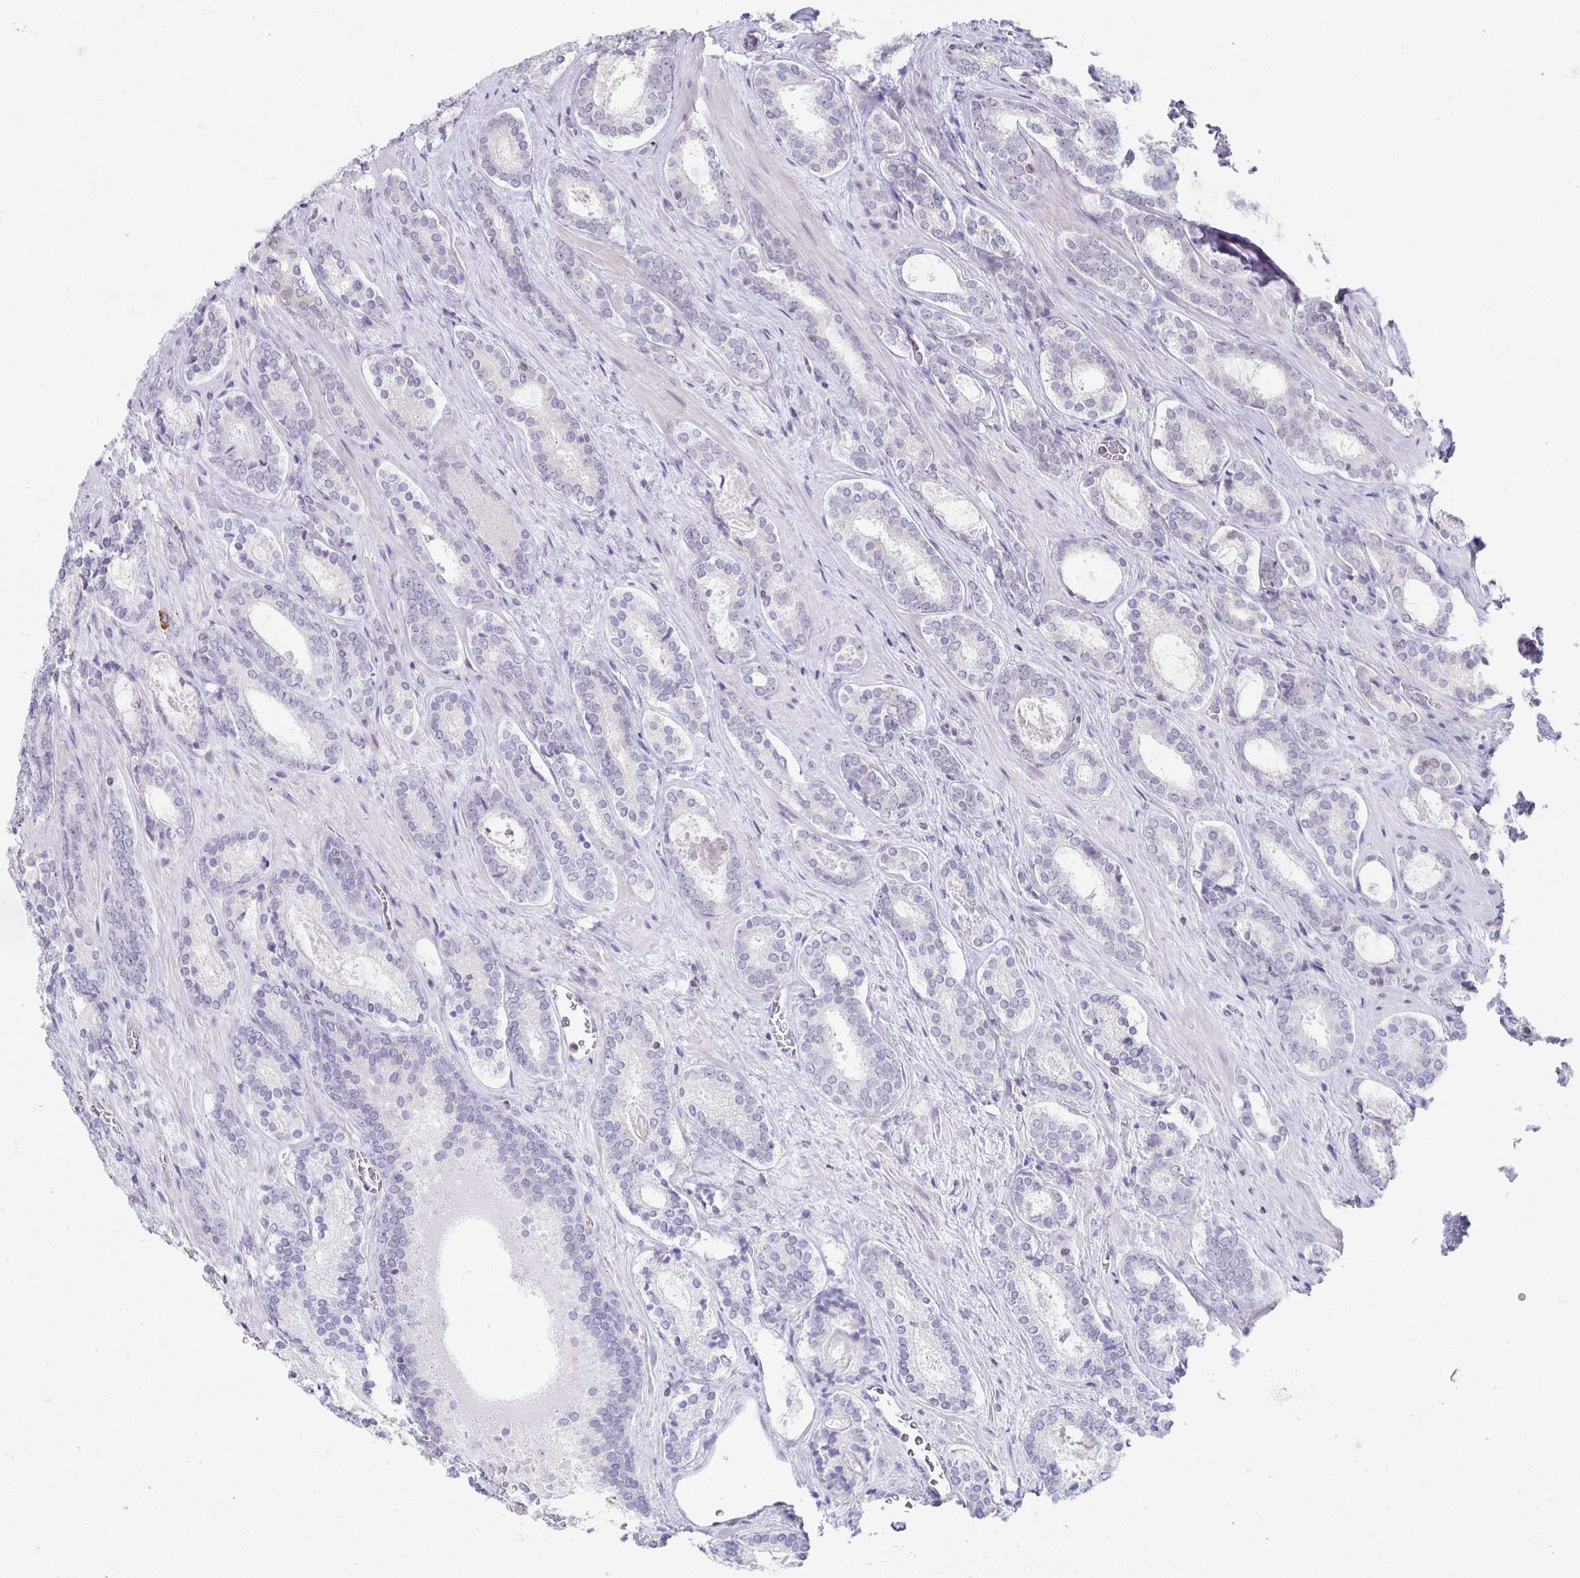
{"staining": {"intensity": "negative", "quantity": "none", "location": "none"}, "tissue": "prostate cancer", "cell_type": "Tumor cells", "image_type": "cancer", "snomed": [{"axis": "morphology", "description": "Adenocarcinoma, Low grade"}, {"axis": "topography", "description": "Prostate"}], "caption": "Immunohistochemistry micrograph of prostate cancer stained for a protein (brown), which reveals no staining in tumor cells.", "gene": "ZNF692", "patient": {"sex": "male", "age": 62}}